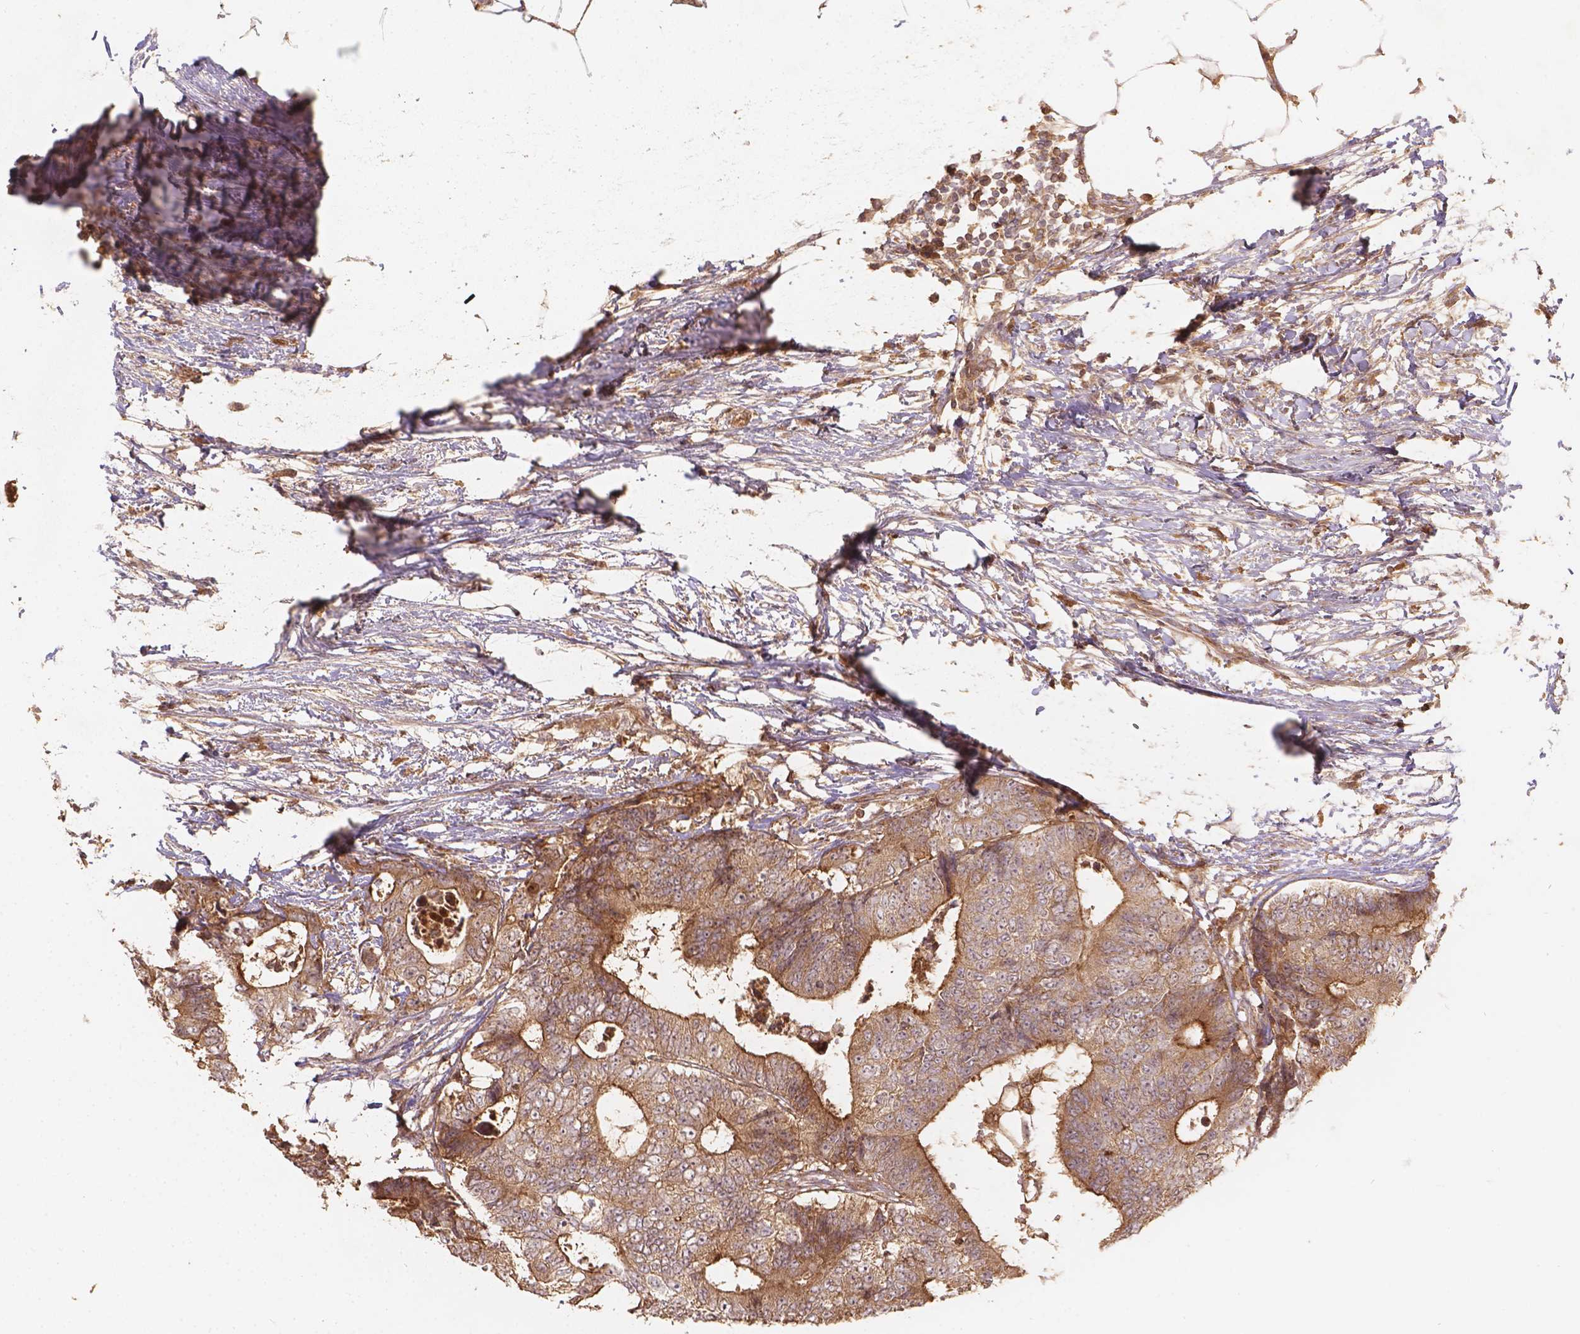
{"staining": {"intensity": "moderate", "quantity": ">75%", "location": "cytoplasmic/membranous"}, "tissue": "colorectal cancer", "cell_type": "Tumor cells", "image_type": "cancer", "snomed": [{"axis": "morphology", "description": "Adenocarcinoma, NOS"}, {"axis": "topography", "description": "Colon"}], "caption": "There is medium levels of moderate cytoplasmic/membranous expression in tumor cells of colorectal cancer, as demonstrated by immunohistochemical staining (brown color).", "gene": "XPR1", "patient": {"sex": "female", "age": 48}}